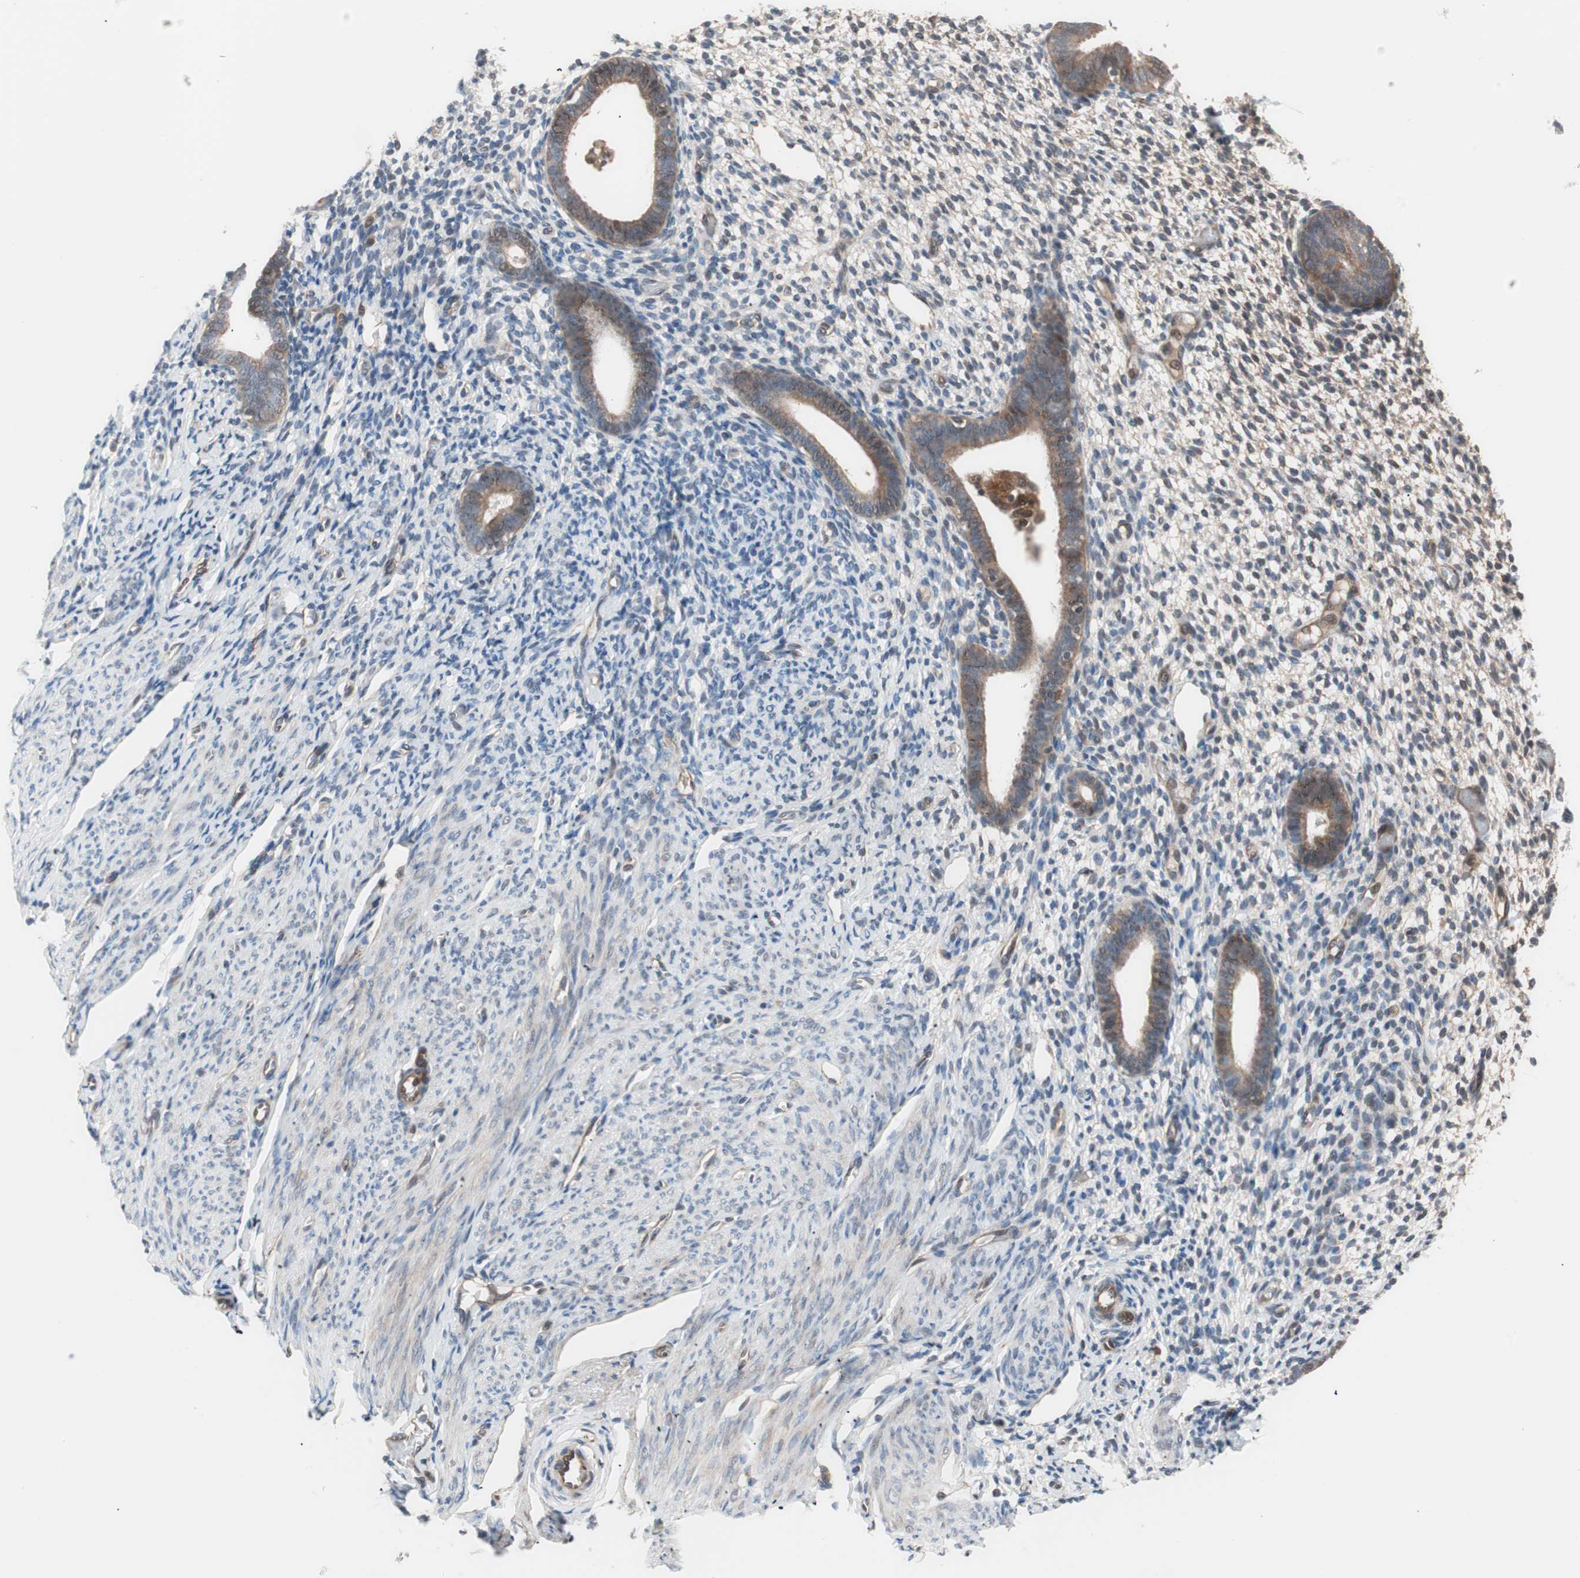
{"staining": {"intensity": "weak", "quantity": "25%-75%", "location": "cytoplasmic/membranous"}, "tissue": "endometrium", "cell_type": "Cells in endometrial stroma", "image_type": "normal", "snomed": [{"axis": "morphology", "description": "Normal tissue, NOS"}, {"axis": "topography", "description": "Endometrium"}], "caption": "IHC of normal human endometrium demonstrates low levels of weak cytoplasmic/membranous positivity in approximately 25%-75% of cells in endometrial stroma.", "gene": "SMG1", "patient": {"sex": "female", "age": 61}}